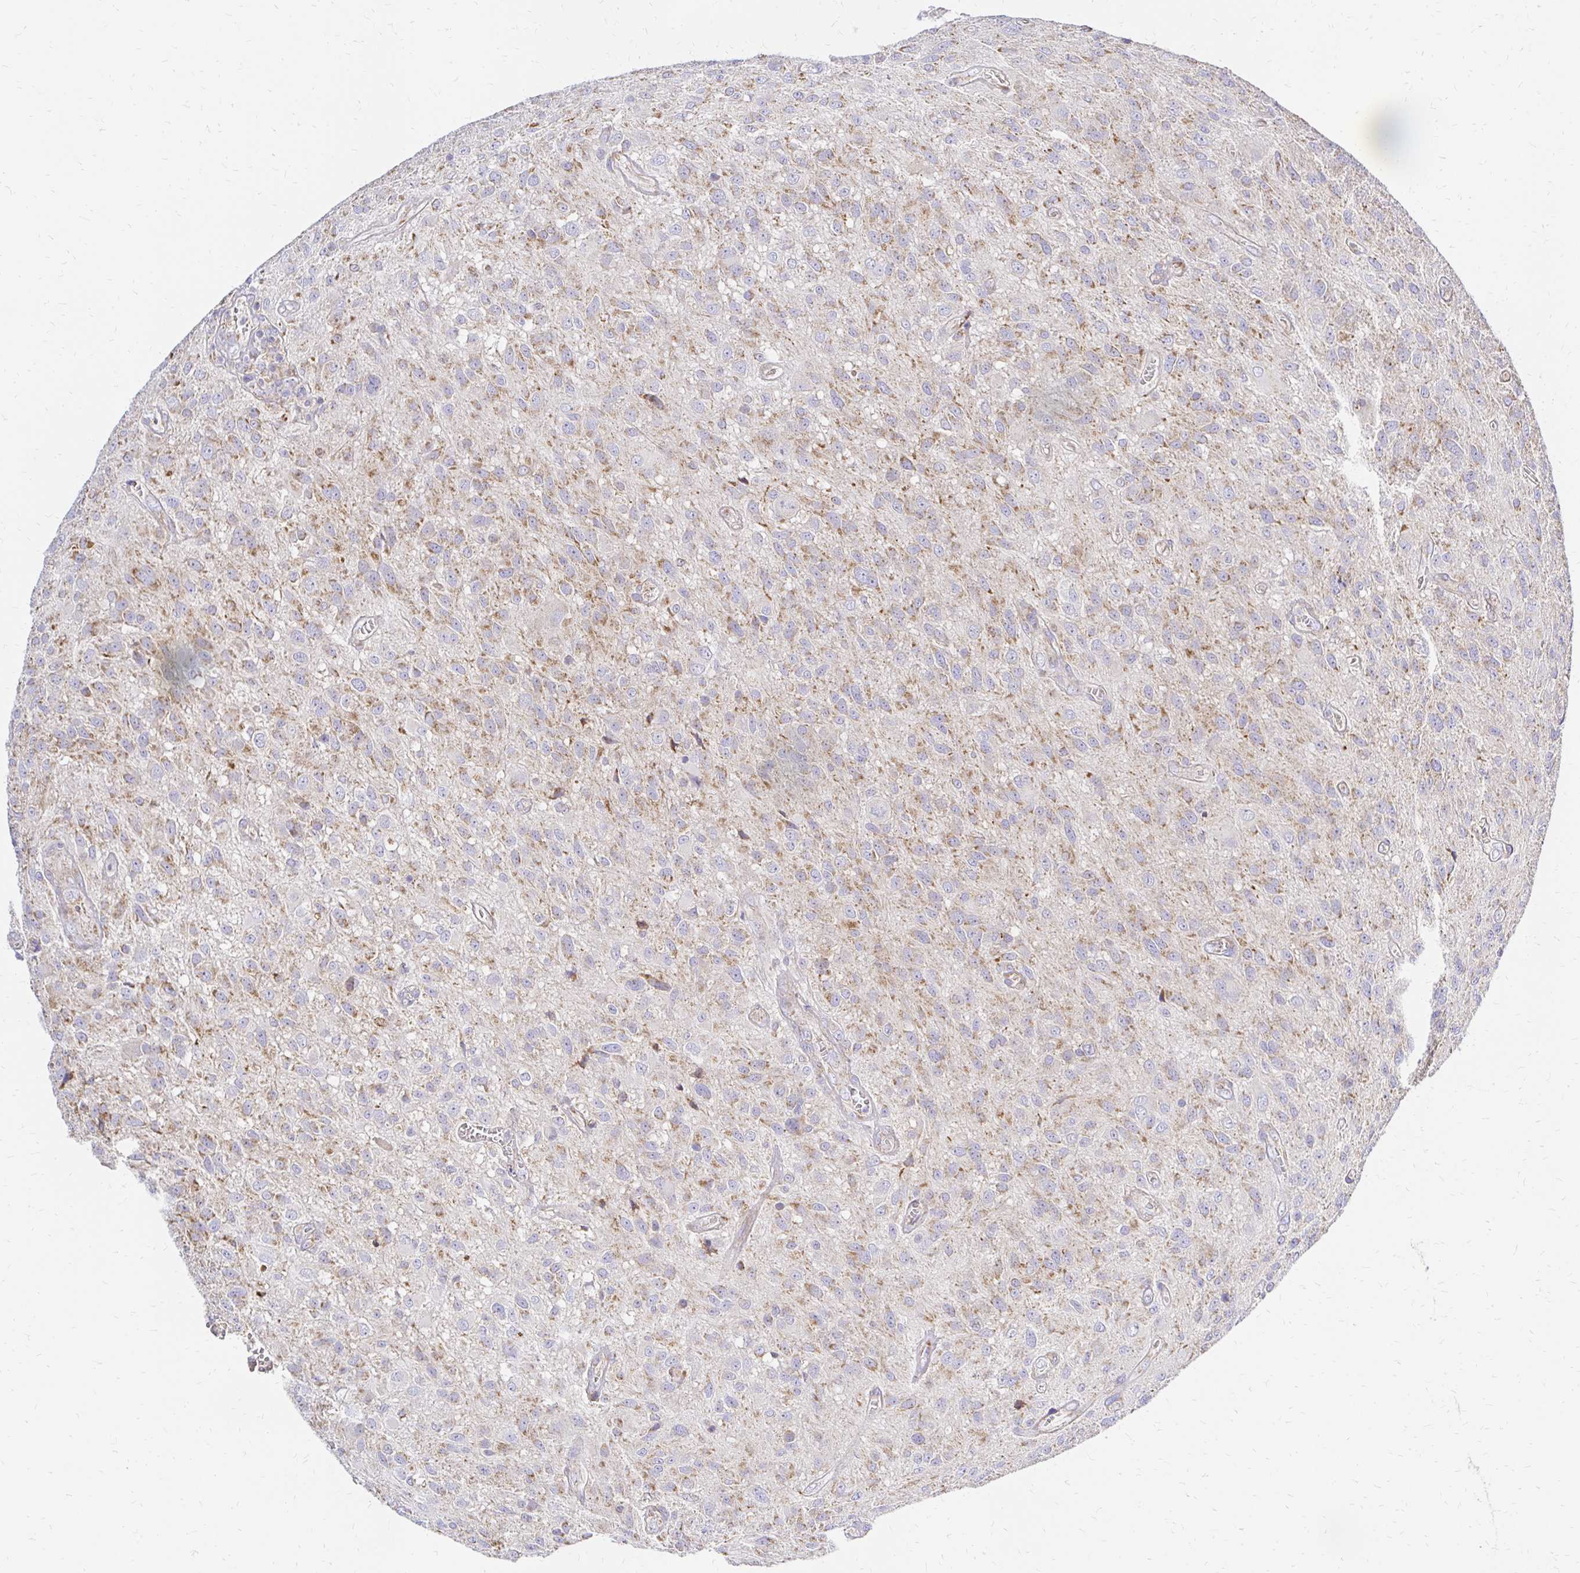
{"staining": {"intensity": "weak", "quantity": "25%-75%", "location": "cytoplasmic/membranous"}, "tissue": "glioma", "cell_type": "Tumor cells", "image_type": "cancer", "snomed": [{"axis": "morphology", "description": "Glioma, malignant, Low grade"}, {"axis": "topography", "description": "Brain"}], "caption": "Brown immunohistochemical staining in human glioma exhibits weak cytoplasmic/membranous positivity in approximately 25%-75% of tumor cells.", "gene": "MRPL13", "patient": {"sex": "male", "age": 66}}